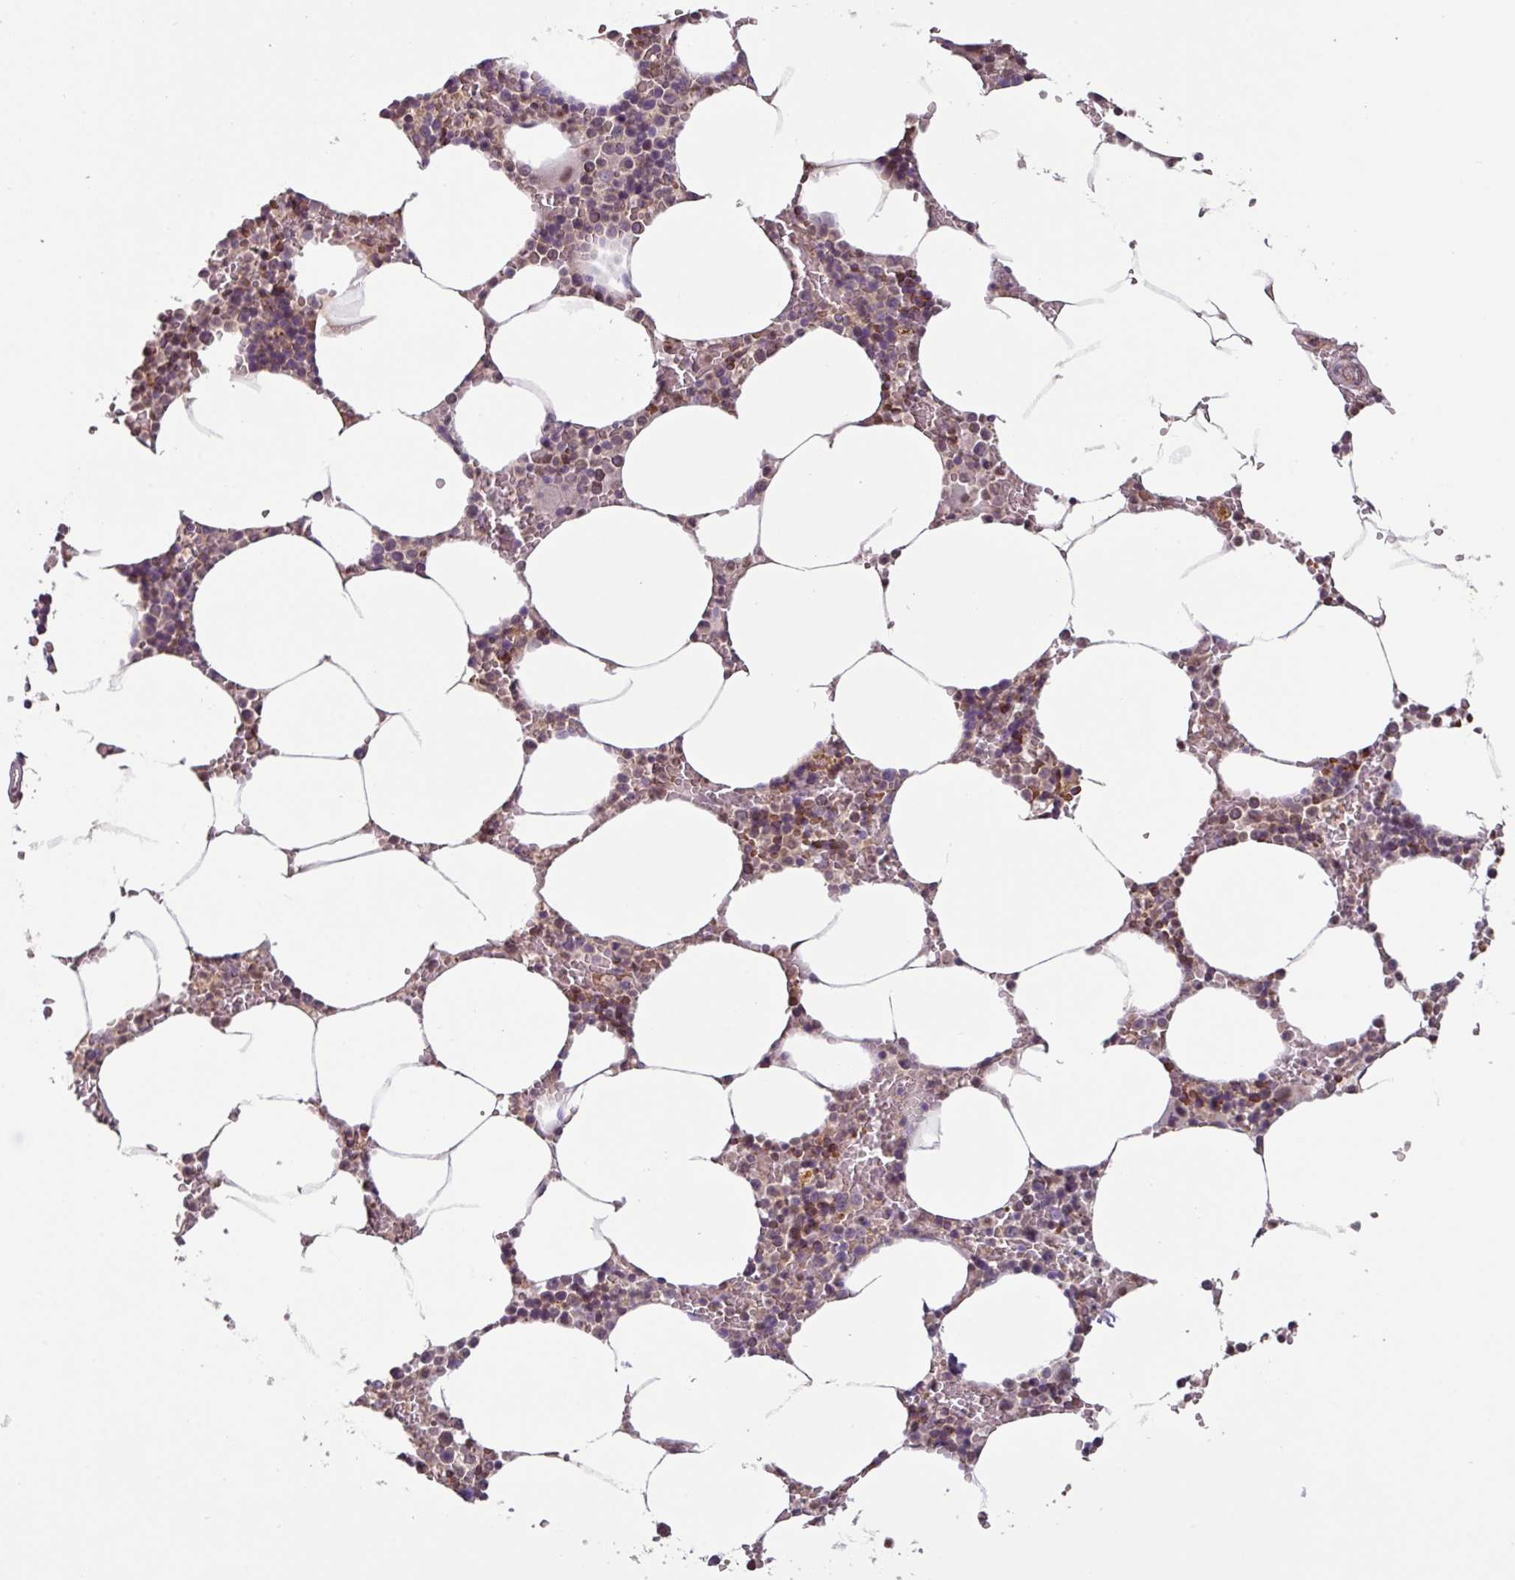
{"staining": {"intensity": "moderate", "quantity": "<25%", "location": "cytoplasmic/membranous,nuclear"}, "tissue": "bone marrow", "cell_type": "Hematopoietic cells", "image_type": "normal", "snomed": [{"axis": "morphology", "description": "Normal tissue, NOS"}, {"axis": "topography", "description": "Bone marrow"}], "caption": "Brown immunohistochemical staining in unremarkable human bone marrow shows moderate cytoplasmic/membranous,nuclear expression in about <25% of hematopoietic cells. Nuclei are stained in blue.", "gene": "SLC5A10", "patient": {"sex": "male", "age": 70}}